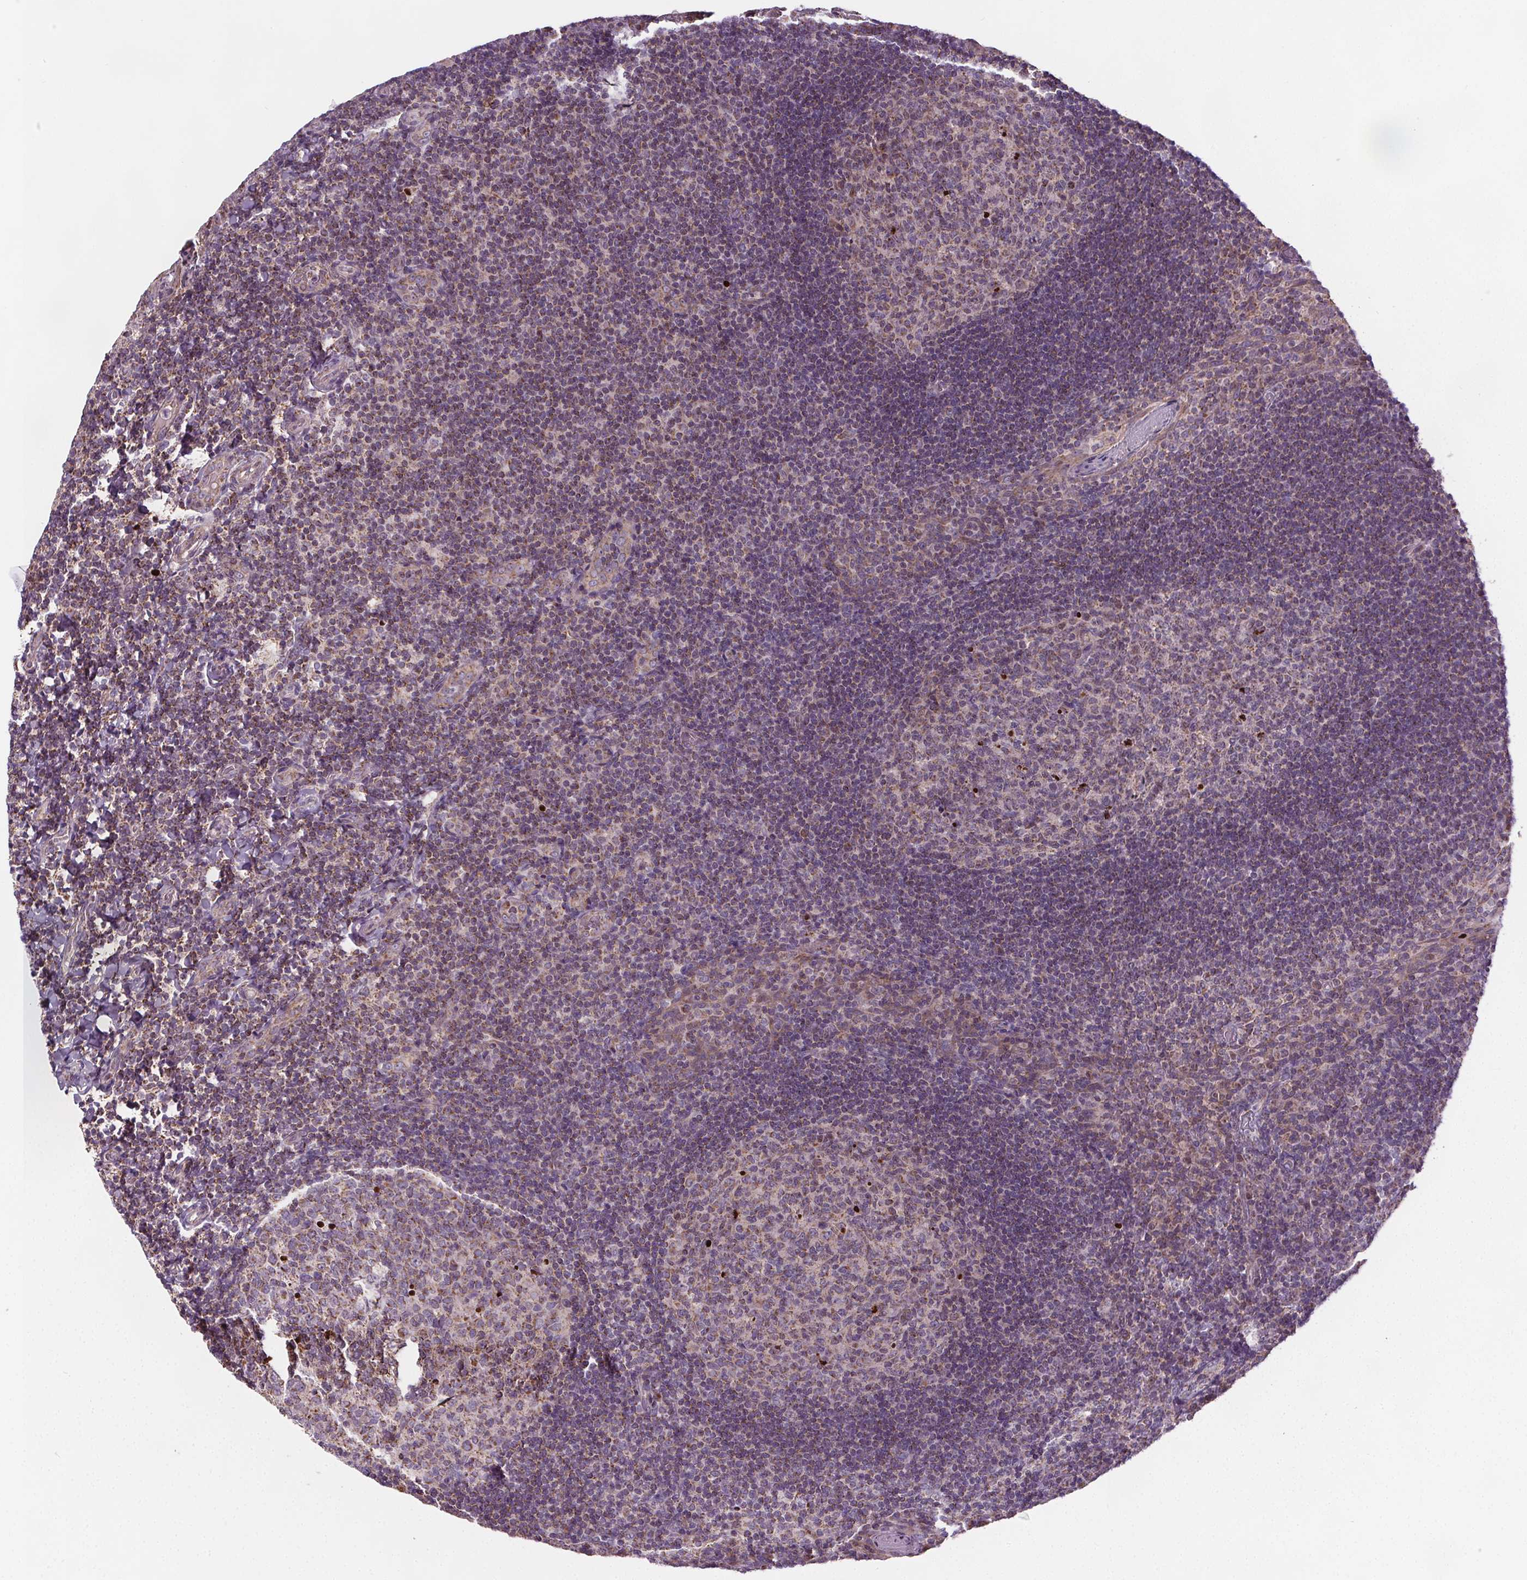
{"staining": {"intensity": "weak", "quantity": "25%-75%", "location": "cytoplasmic/membranous"}, "tissue": "tonsil", "cell_type": "Germinal center cells", "image_type": "normal", "snomed": [{"axis": "morphology", "description": "Normal tissue, NOS"}, {"axis": "topography", "description": "Tonsil"}], "caption": "Immunohistochemical staining of benign human tonsil demonstrates weak cytoplasmic/membranous protein positivity in approximately 25%-75% of germinal center cells. (DAB IHC, brown staining for protein, blue staining for nuclei).", "gene": "SUCLA2", "patient": {"sex": "male", "age": 17}}